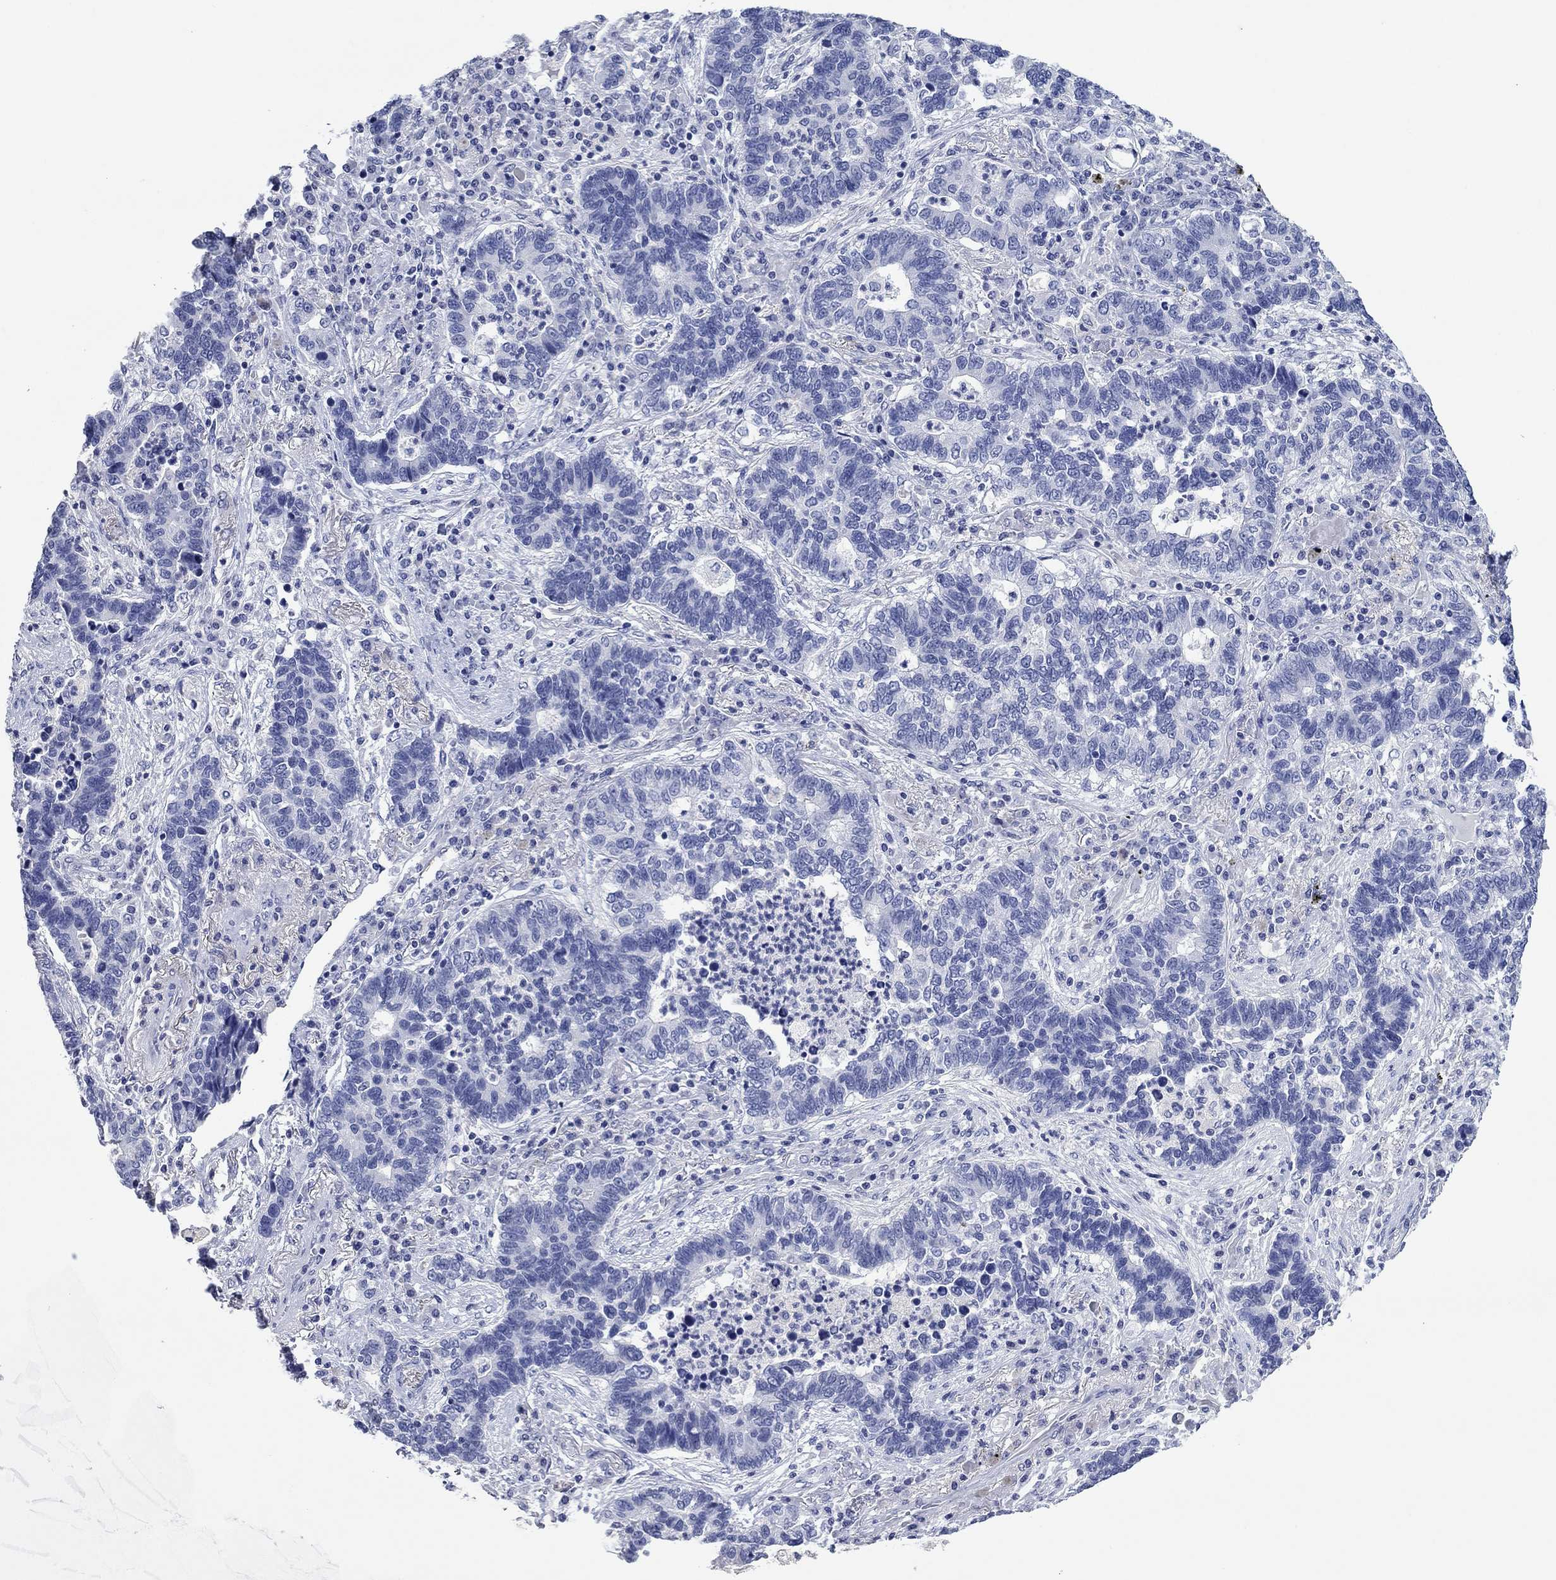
{"staining": {"intensity": "negative", "quantity": "none", "location": "none"}, "tissue": "lung cancer", "cell_type": "Tumor cells", "image_type": "cancer", "snomed": [{"axis": "morphology", "description": "Adenocarcinoma, NOS"}, {"axis": "topography", "description": "Lung"}], "caption": "The photomicrograph demonstrates no significant expression in tumor cells of adenocarcinoma (lung).", "gene": "POU5F1", "patient": {"sex": "female", "age": 57}}